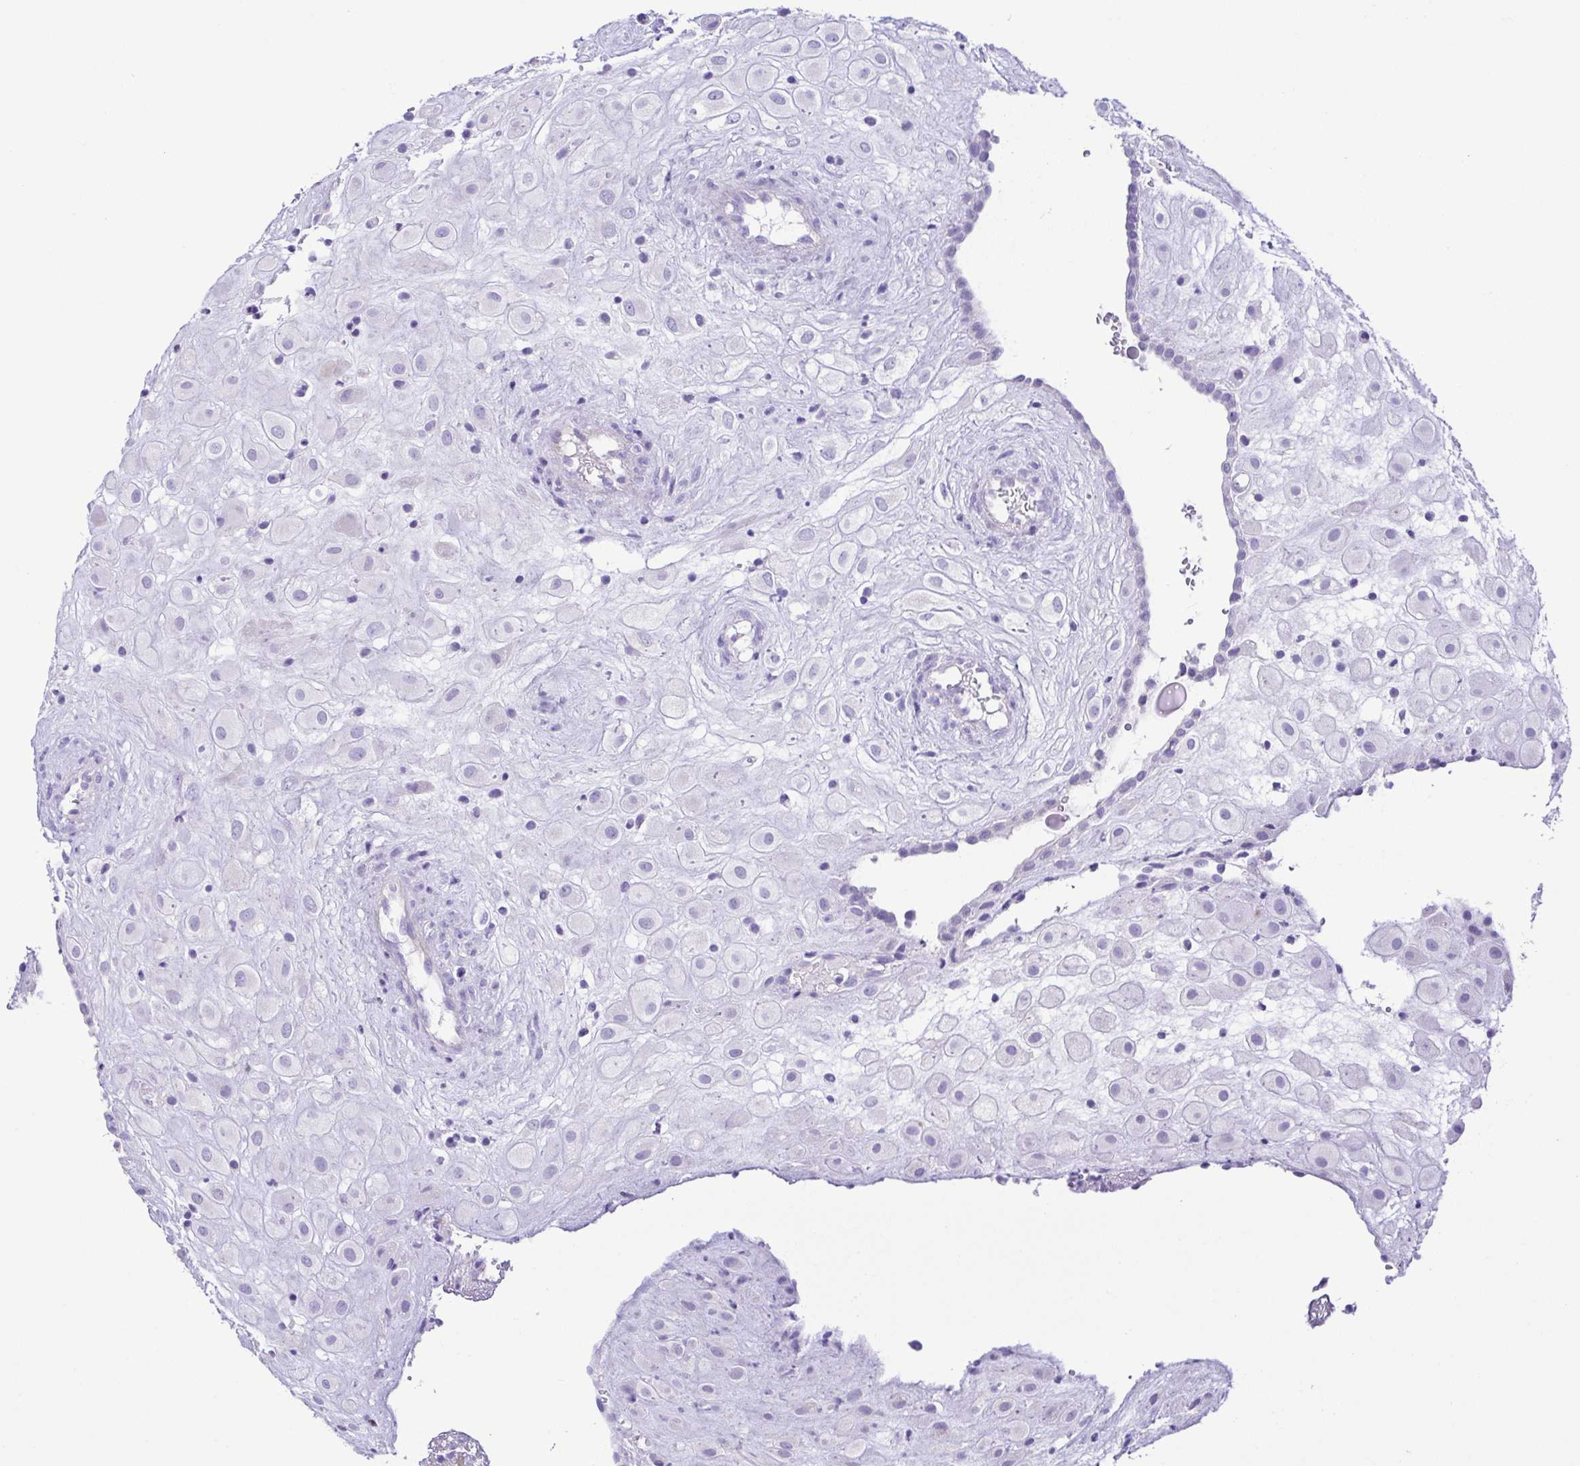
{"staining": {"intensity": "negative", "quantity": "none", "location": "none"}, "tissue": "placenta", "cell_type": "Decidual cells", "image_type": "normal", "snomed": [{"axis": "morphology", "description": "Normal tissue, NOS"}, {"axis": "topography", "description": "Placenta"}], "caption": "IHC of normal placenta shows no expression in decidual cells. The staining is performed using DAB (3,3'-diaminobenzidine) brown chromogen with nuclei counter-stained in using hematoxylin.", "gene": "GPR182", "patient": {"sex": "female", "age": 24}}